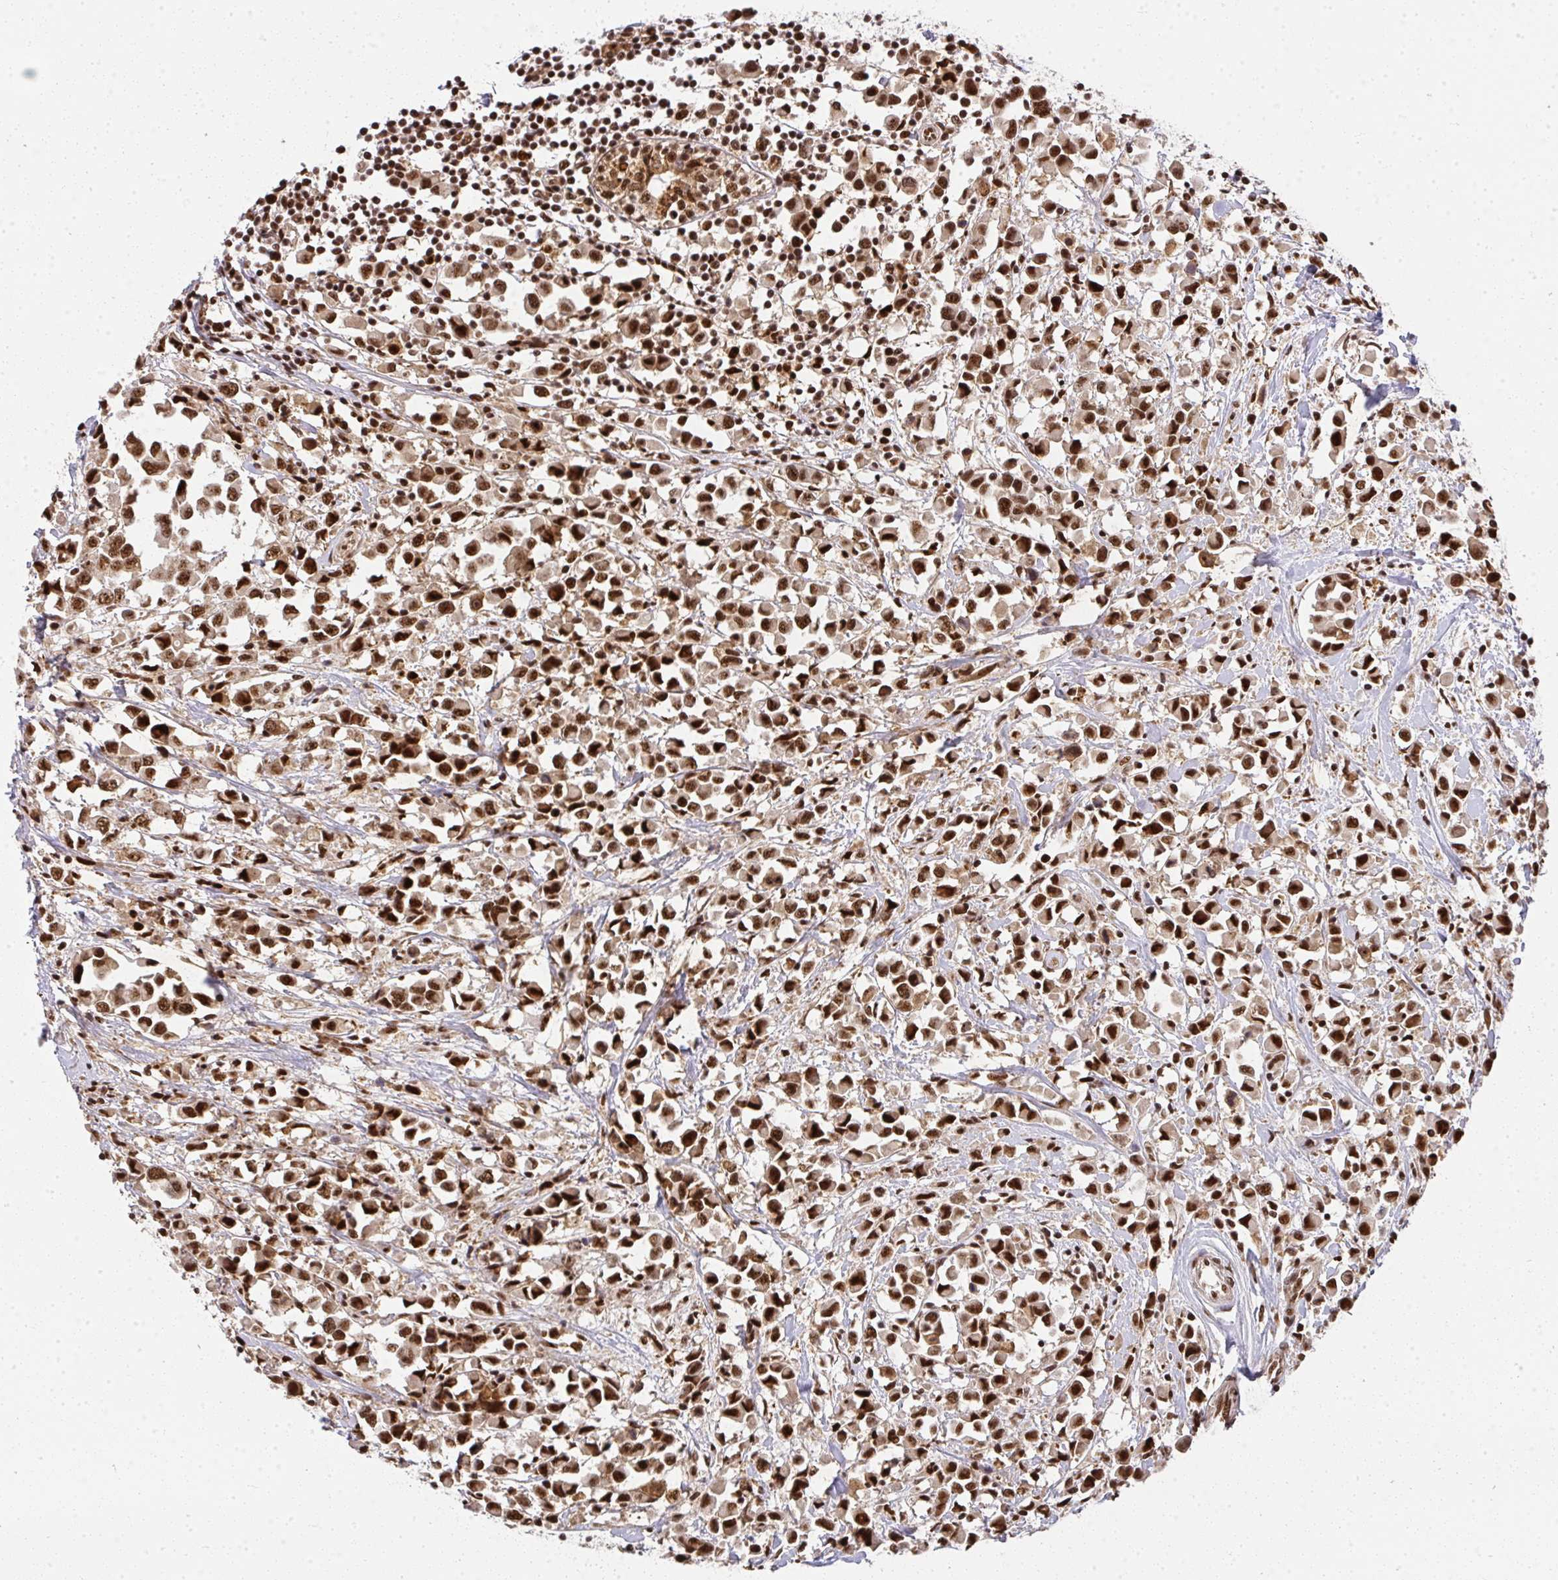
{"staining": {"intensity": "strong", "quantity": ">75%", "location": "nuclear"}, "tissue": "breast cancer", "cell_type": "Tumor cells", "image_type": "cancer", "snomed": [{"axis": "morphology", "description": "Duct carcinoma"}, {"axis": "topography", "description": "Breast"}], "caption": "Tumor cells exhibit high levels of strong nuclear positivity in about >75% of cells in breast infiltrating ductal carcinoma.", "gene": "U2AF1", "patient": {"sex": "female", "age": 61}}